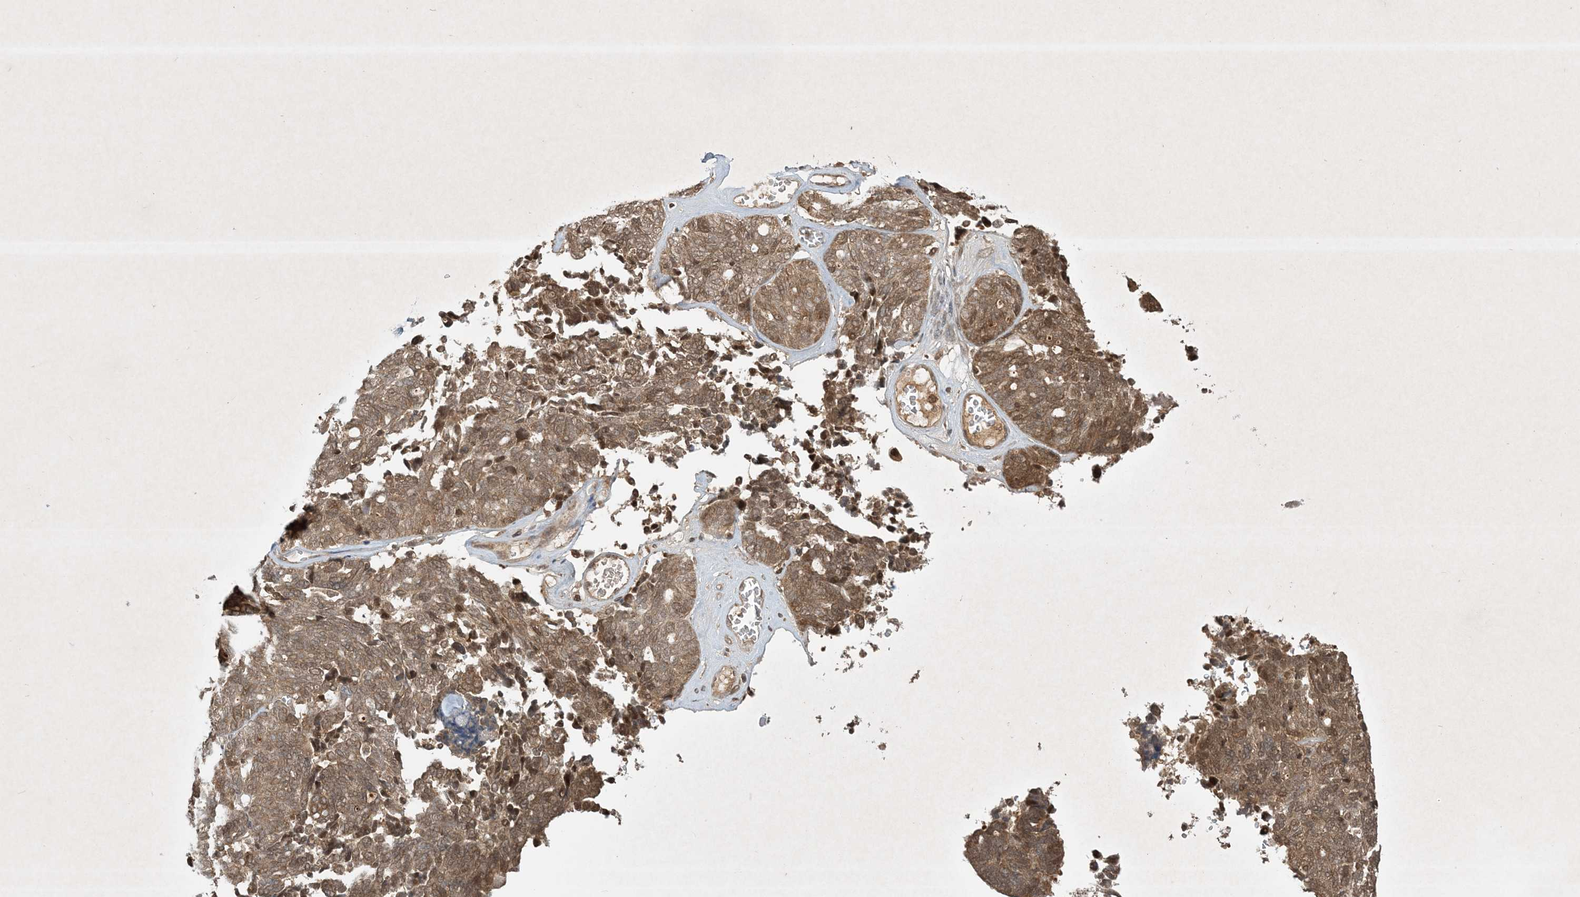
{"staining": {"intensity": "moderate", "quantity": ">75%", "location": "cytoplasmic/membranous"}, "tissue": "ovarian cancer", "cell_type": "Tumor cells", "image_type": "cancer", "snomed": [{"axis": "morphology", "description": "Cystadenocarcinoma, serous, NOS"}, {"axis": "topography", "description": "Ovary"}], "caption": "DAB (3,3'-diaminobenzidine) immunohistochemical staining of ovarian cancer (serous cystadenocarcinoma) reveals moderate cytoplasmic/membranous protein positivity in about >75% of tumor cells. (DAB = brown stain, brightfield microscopy at high magnification).", "gene": "PLTP", "patient": {"sex": "female", "age": 79}}